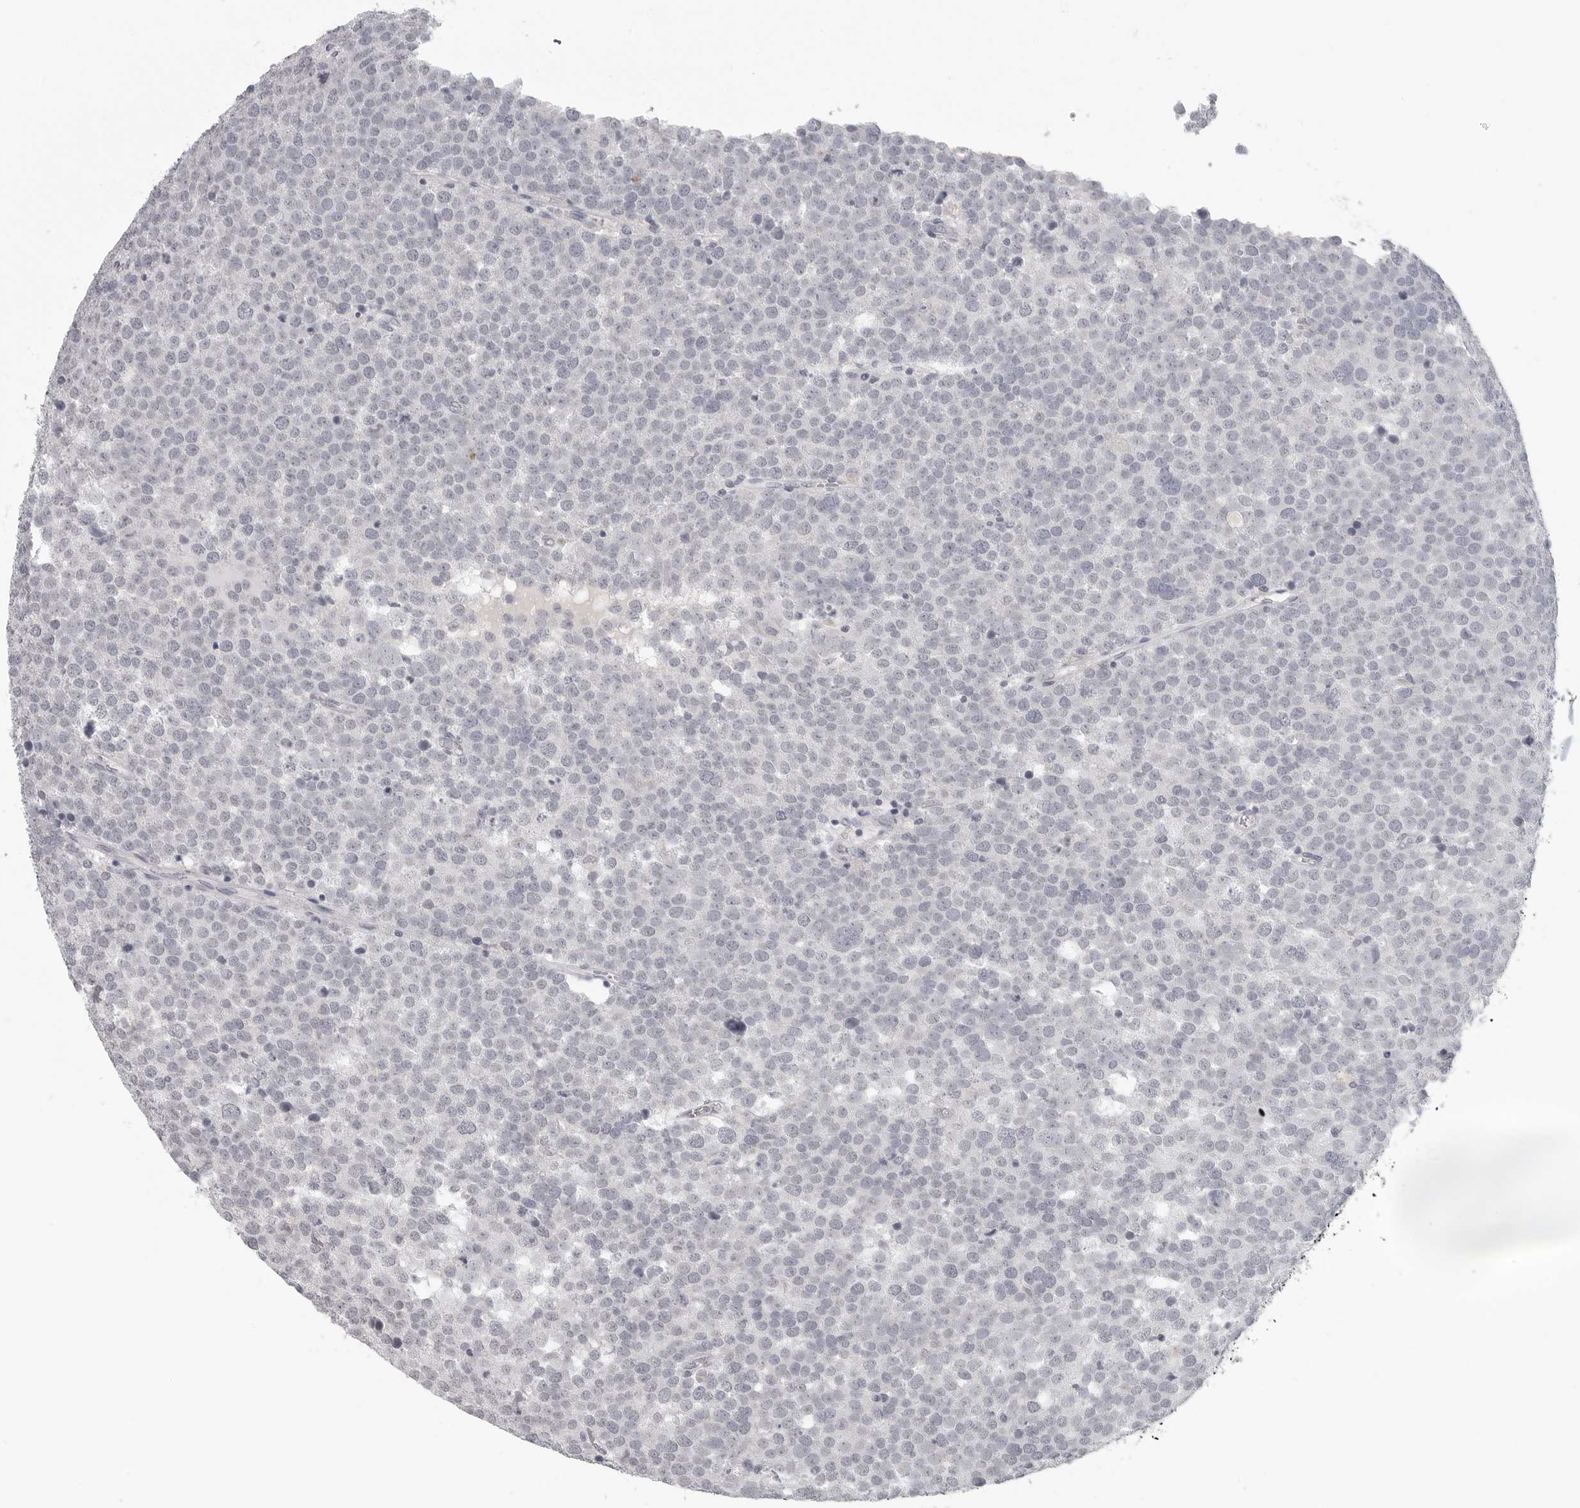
{"staining": {"intensity": "negative", "quantity": "none", "location": "none"}, "tissue": "testis cancer", "cell_type": "Tumor cells", "image_type": "cancer", "snomed": [{"axis": "morphology", "description": "Seminoma, NOS"}, {"axis": "topography", "description": "Testis"}], "caption": "Immunohistochemistry (IHC) photomicrograph of human testis cancer stained for a protein (brown), which shows no expression in tumor cells. (Brightfield microscopy of DAB immunohistochemistry (IHC) at high magnification).", "gene": "BPIFA1", "patient": {"sex": "male", "age": 71}}